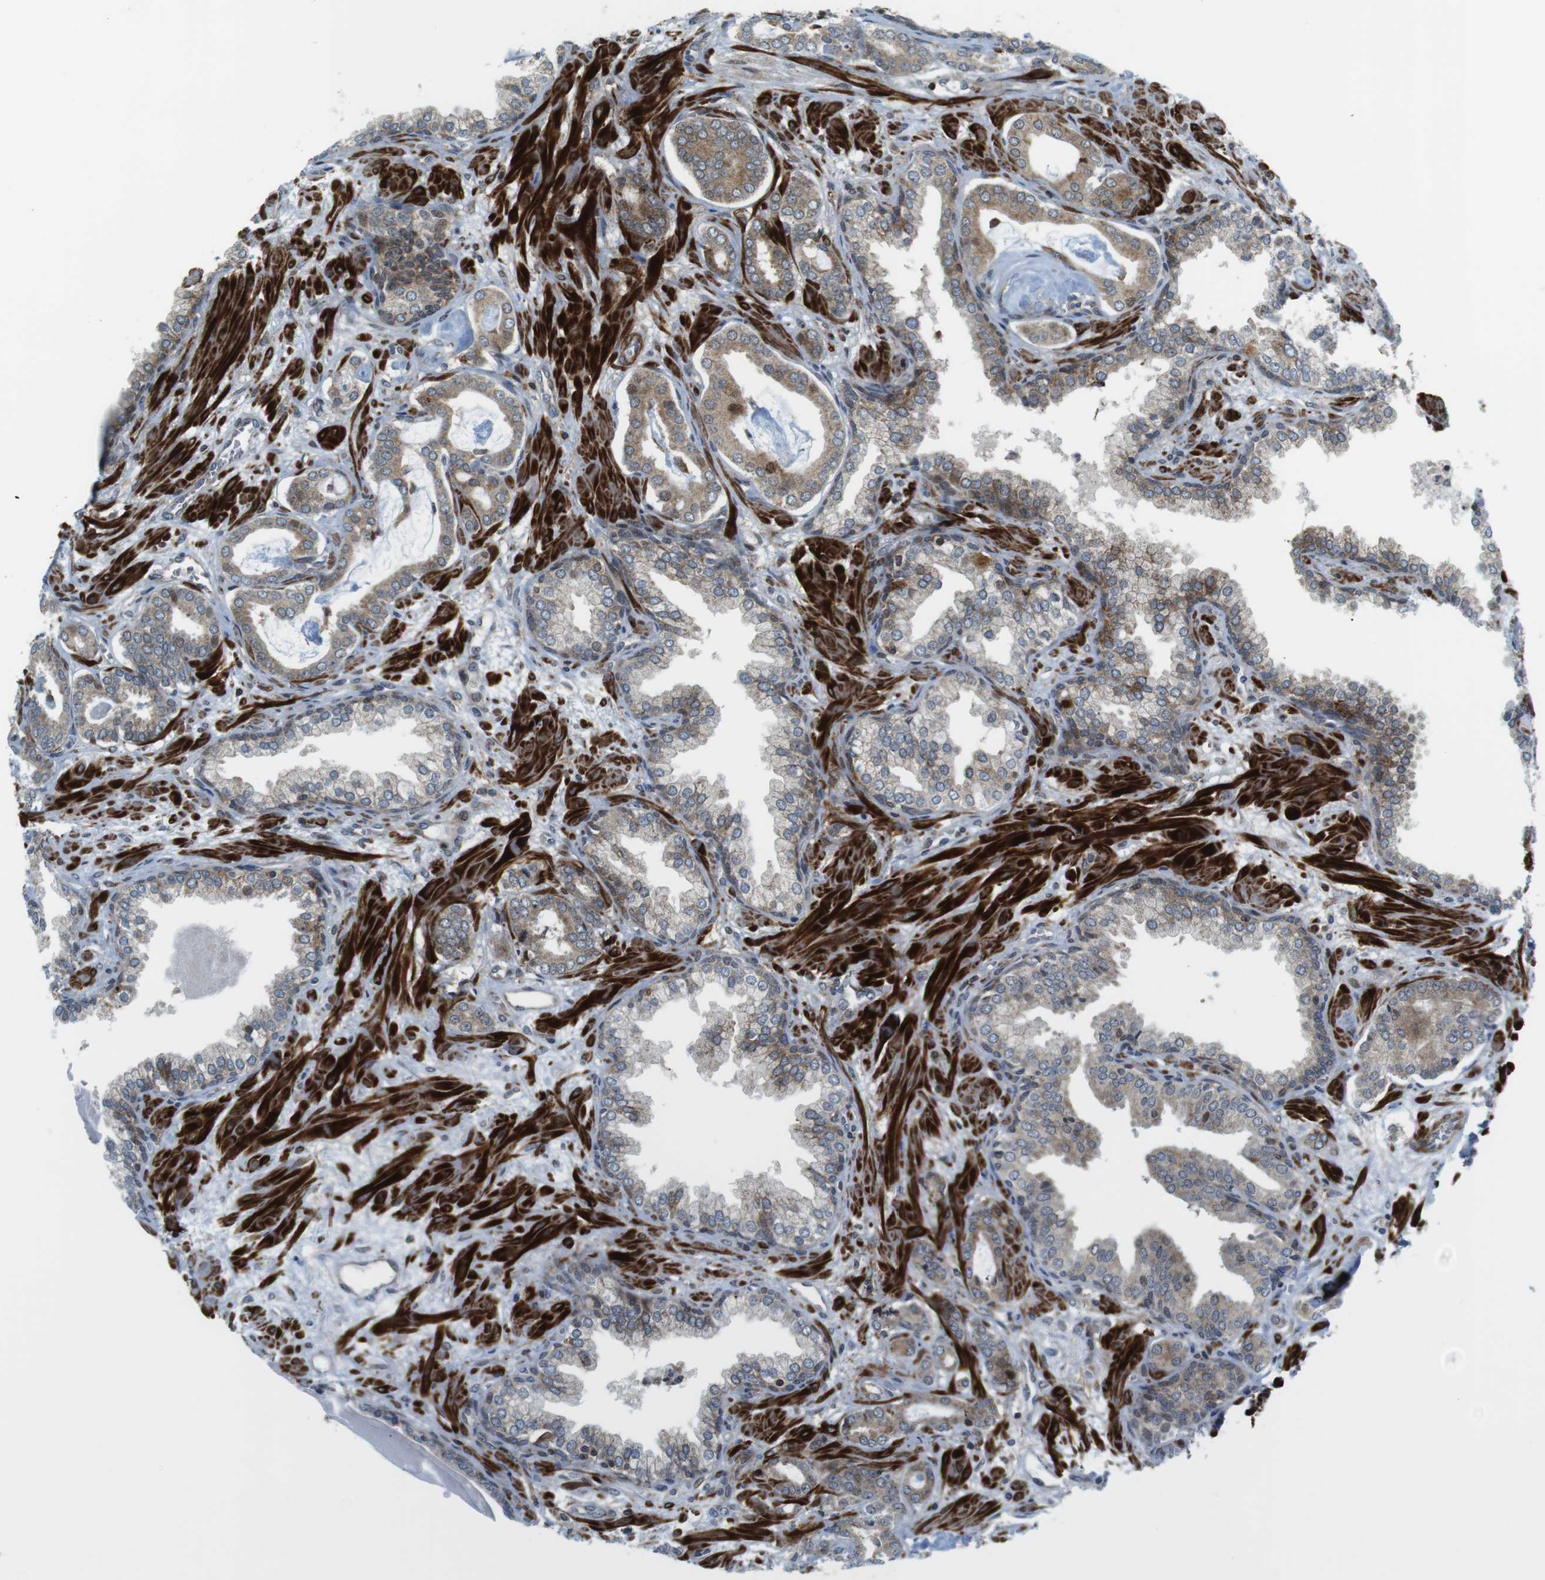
{"staining": {"intensity": "weak", "quantity": "25%-75%", "location": "cytoplasmic/membranous"}, "tissue": "prostate cancer", "cell_type": "Tumor cells", "image_type": "cancer", "snomed": [{"axis": "morphology", "description": "Adenocarcinoma, Low grade"}, {"axis": "topography", "description": "Prostate"}], "caption": "Immunohistochemistry (IHC) of low-grade adenocarcinoma (prostate) demonstrates low levels of weak cytoplasmic/membranous expression in approximately 25%-75% of tumor cells. Nuclei are stained in blue.", "gene": "CUL7", "patient": {"sex": "male", "age": 53}}